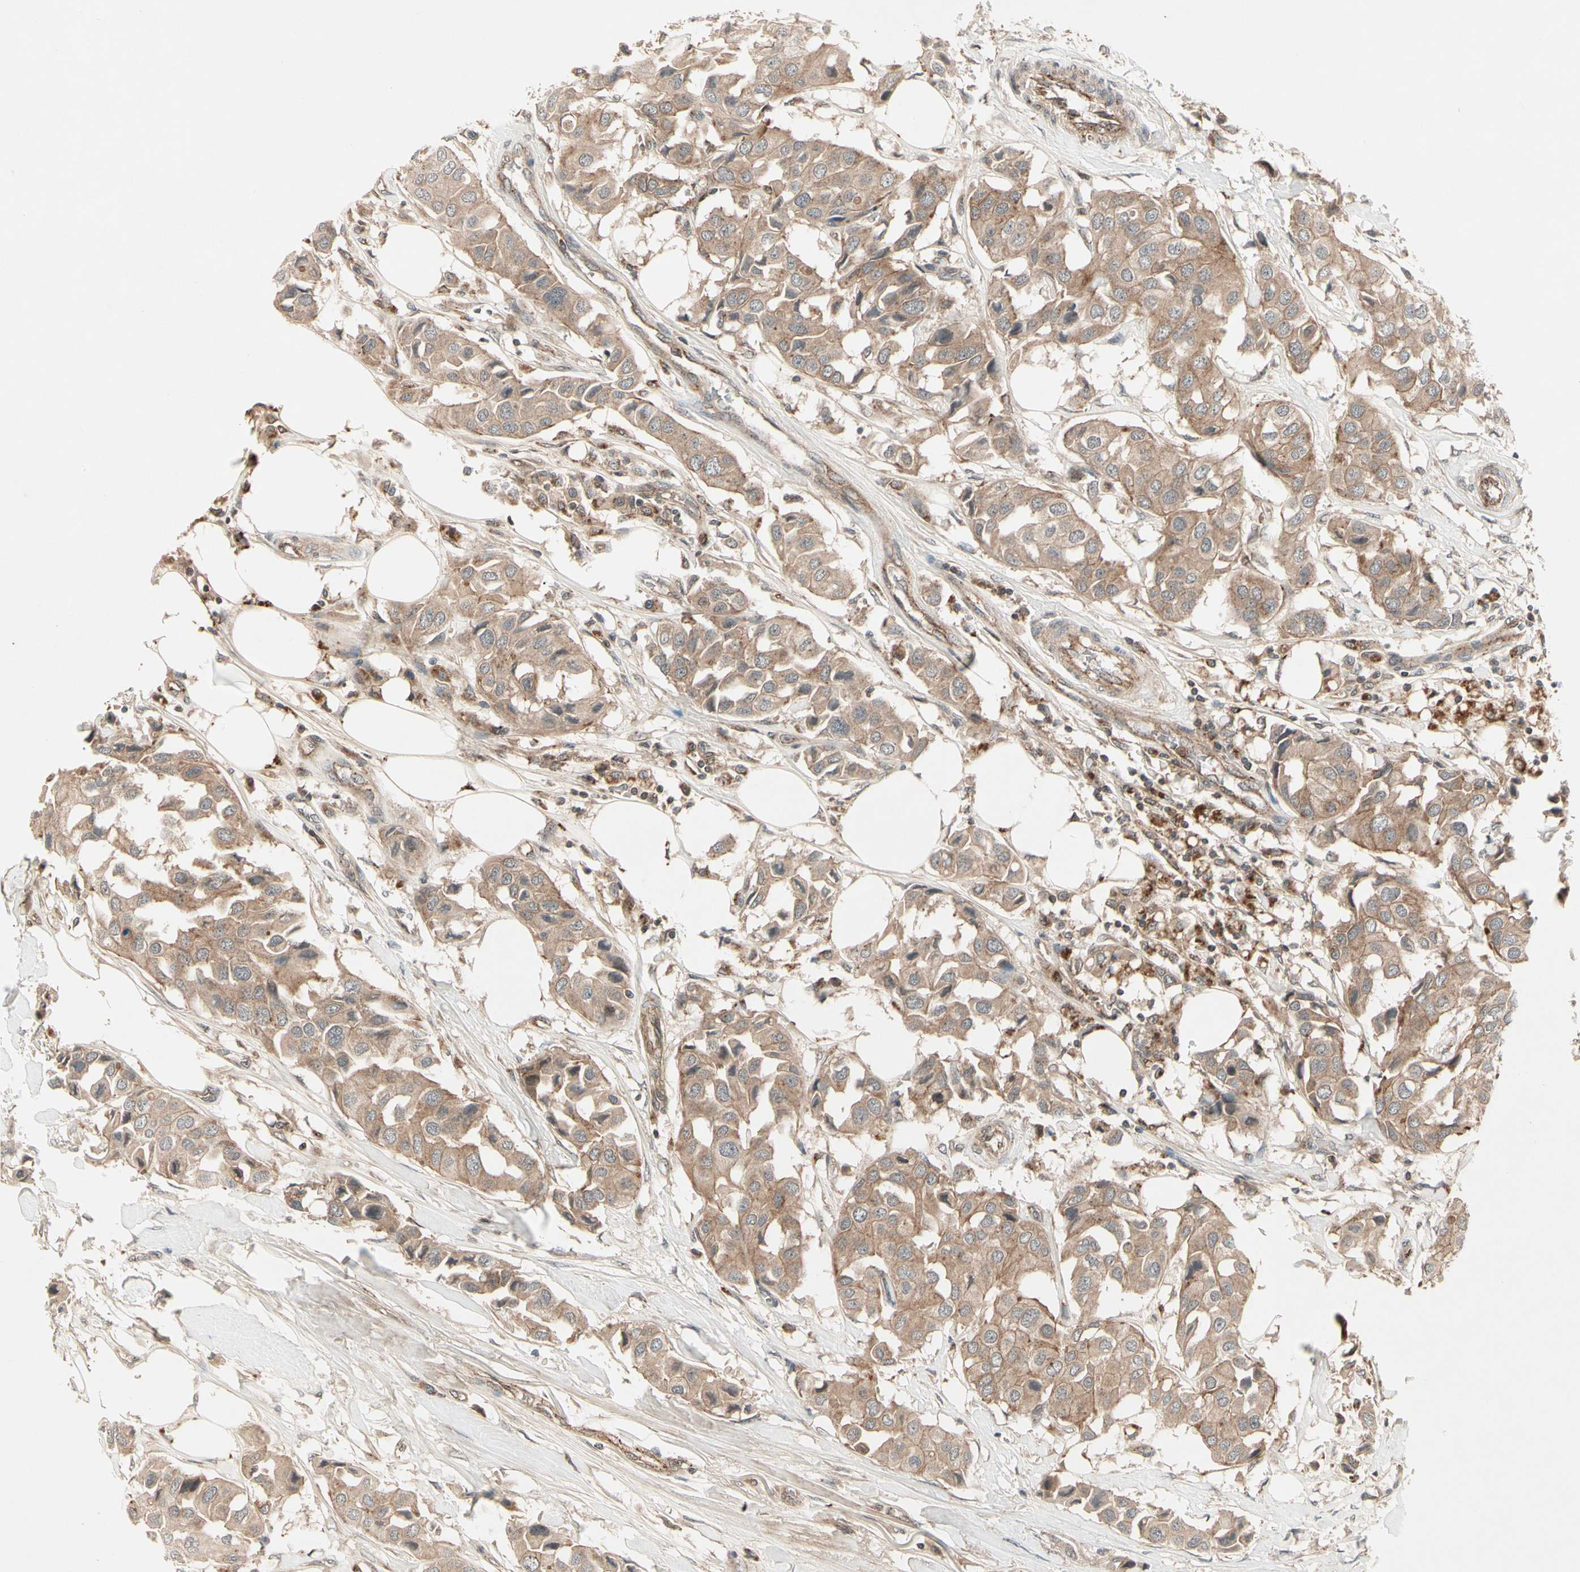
{"staining": {"intensity": "moderate", "quantity": ">75%", "location": "cytoplasmic/membranous"}, "tissue": "breast cancer", "cell_type": "Tumor cells", "image_type": "cancer", "snomed": [{"axis": "morphology", "description": "Duct carcinoma"}, {"axis": "topography", "description": "Breast"}], "caption": "The micrograph displays a brown stain indicating the presence of a protein in the cytoplasmic/membranous of tumor cells in intraductal carcinoma (breast).", "gene": "FLOT1", "patient": {"sex": "female", "age": 80}}